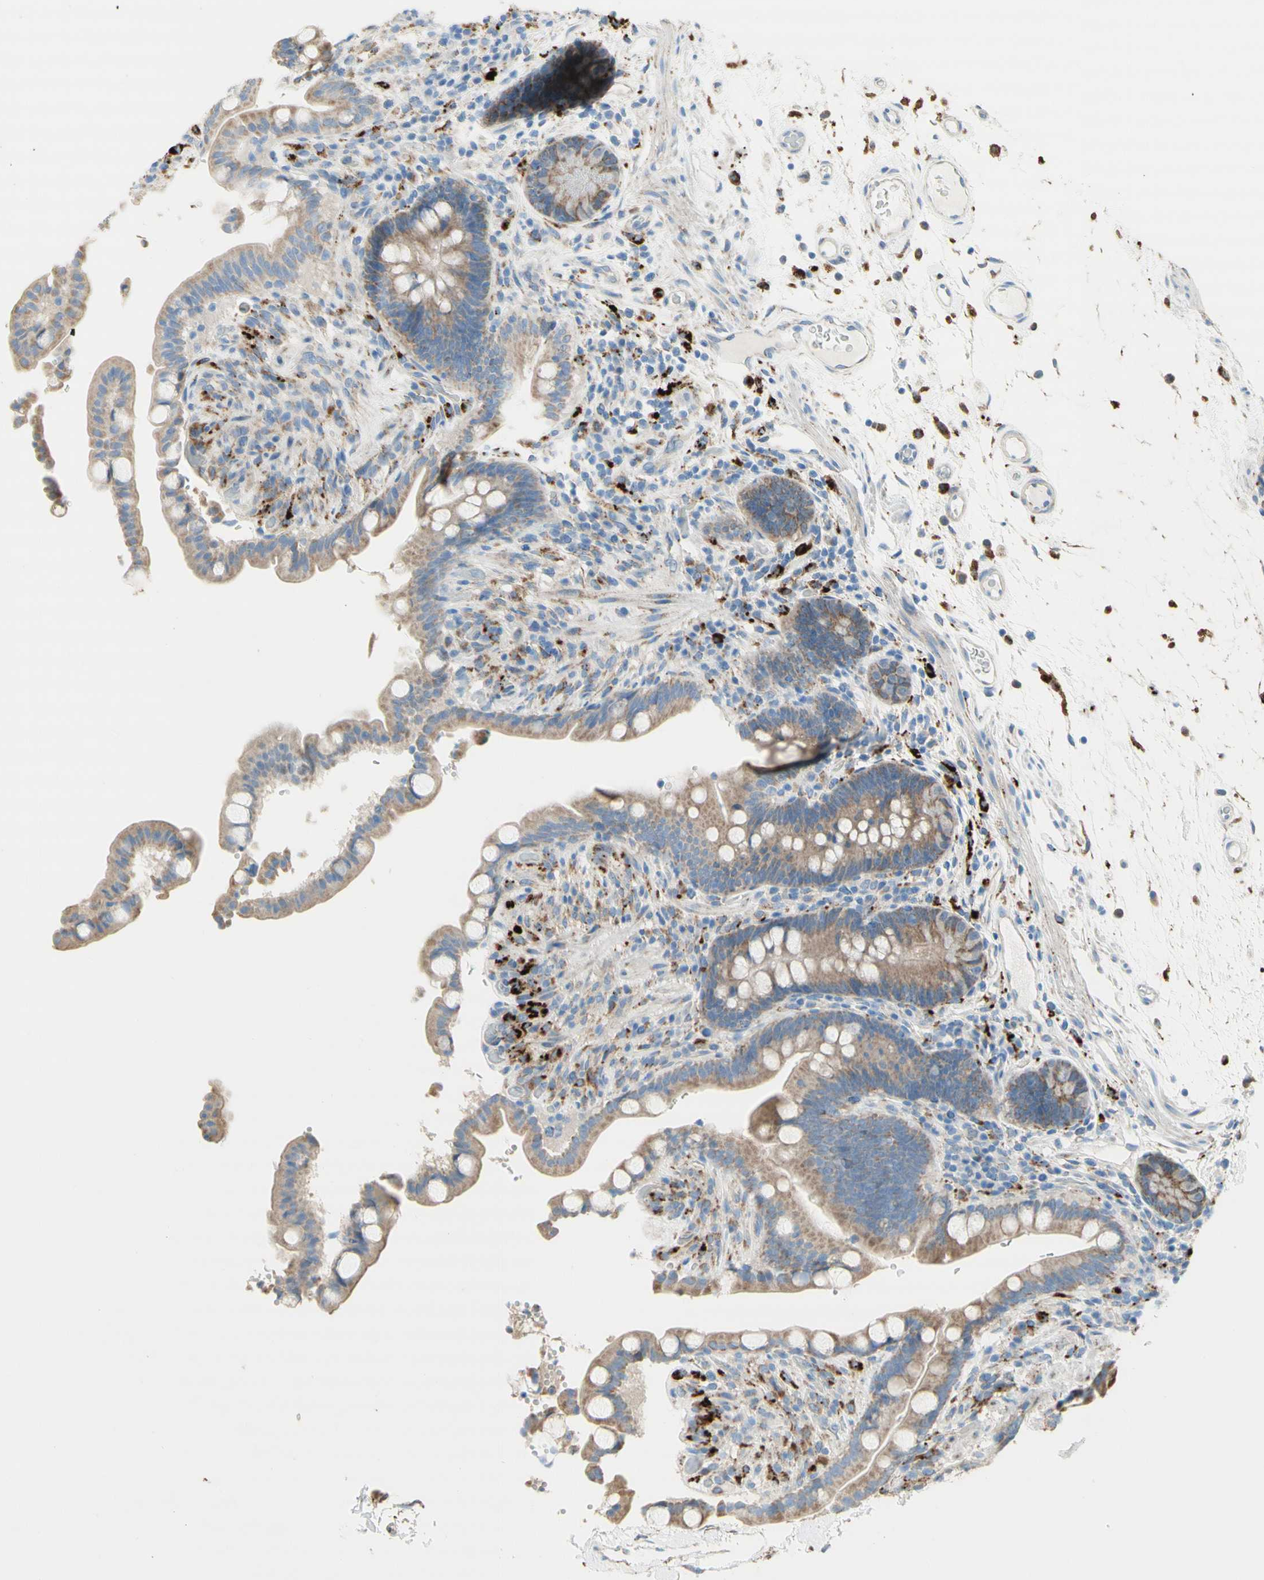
{"staining": {"intensity": "negative", "quantity": "none", "location": "none"}, "tissue": "colon", "cell_type": "Endothelial cells", "image_type": "normal", "snomed": [{"axis": "morphology", "description": "Normal tissue, NOS"}, {"axis": "topography", "description": "Colon"}], "caption": "The IHC image has no significant positivity in endothelial cells of colon. (Brightfield microscopy of DAB immunohistochemistry (IHC) at high magnification).", "gene": "URB2", "patient": {"sex": "male", "age": 73}}